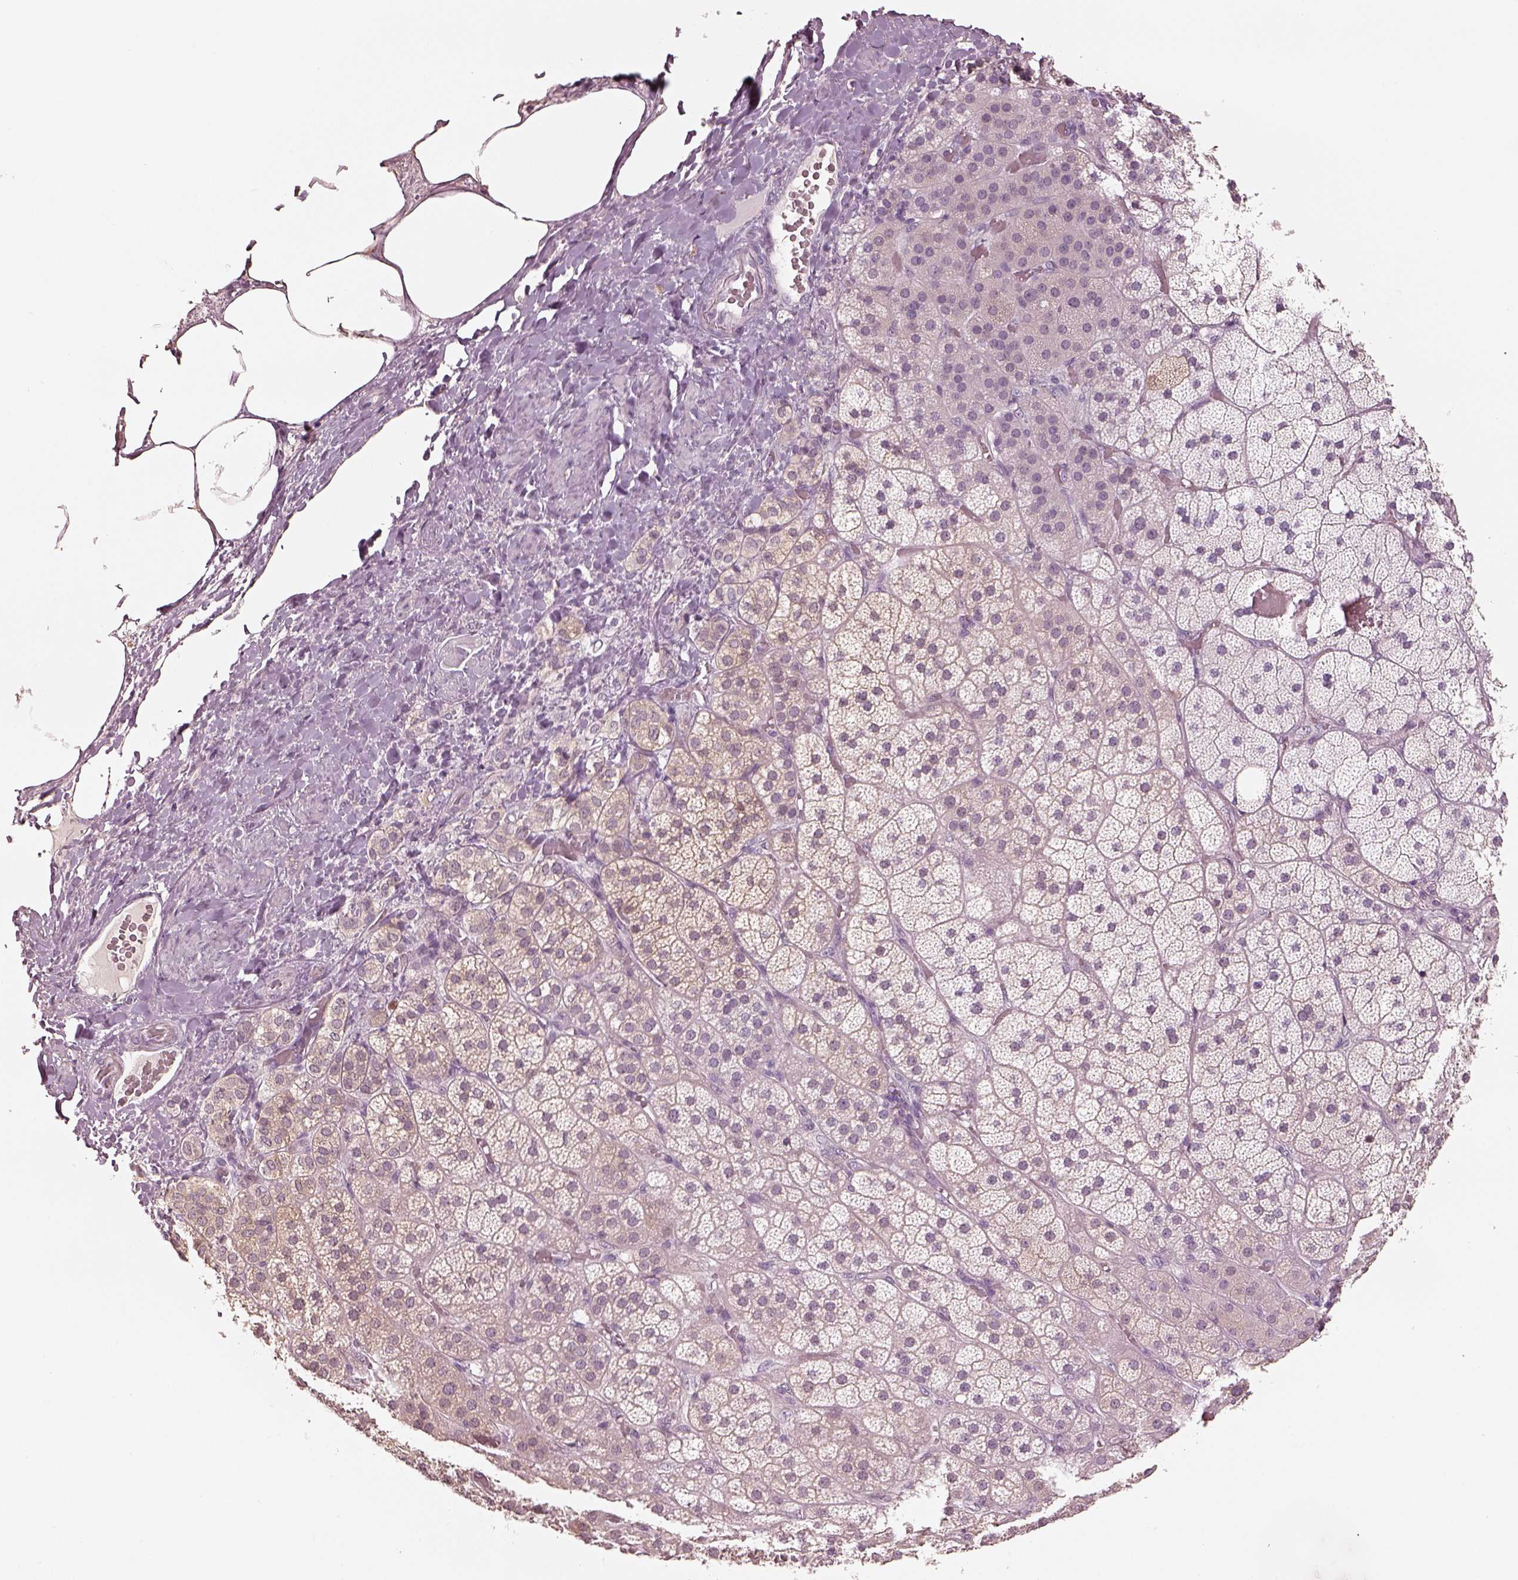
{"staining": {"intensity": "weak", "quantity": "25%-75%", "location": "cytoplasmic/membranous"}, "tissue": "adrenal gland", "cell_type": "Glandular cells", "image_type": "normal", "snomed": [{"axis": "morphology", "description": "Normal tissue, NOS"}, {"axis": "topography", "description": "Adrenal gland"}], "caption": "A histopathology image of adrenal gland stained for a protein demonstrates weak cytoplasmic/membranous brown staining in glandular cells.", "gene": "EGR4", "patient": {"sex": "male", "age": 57}}